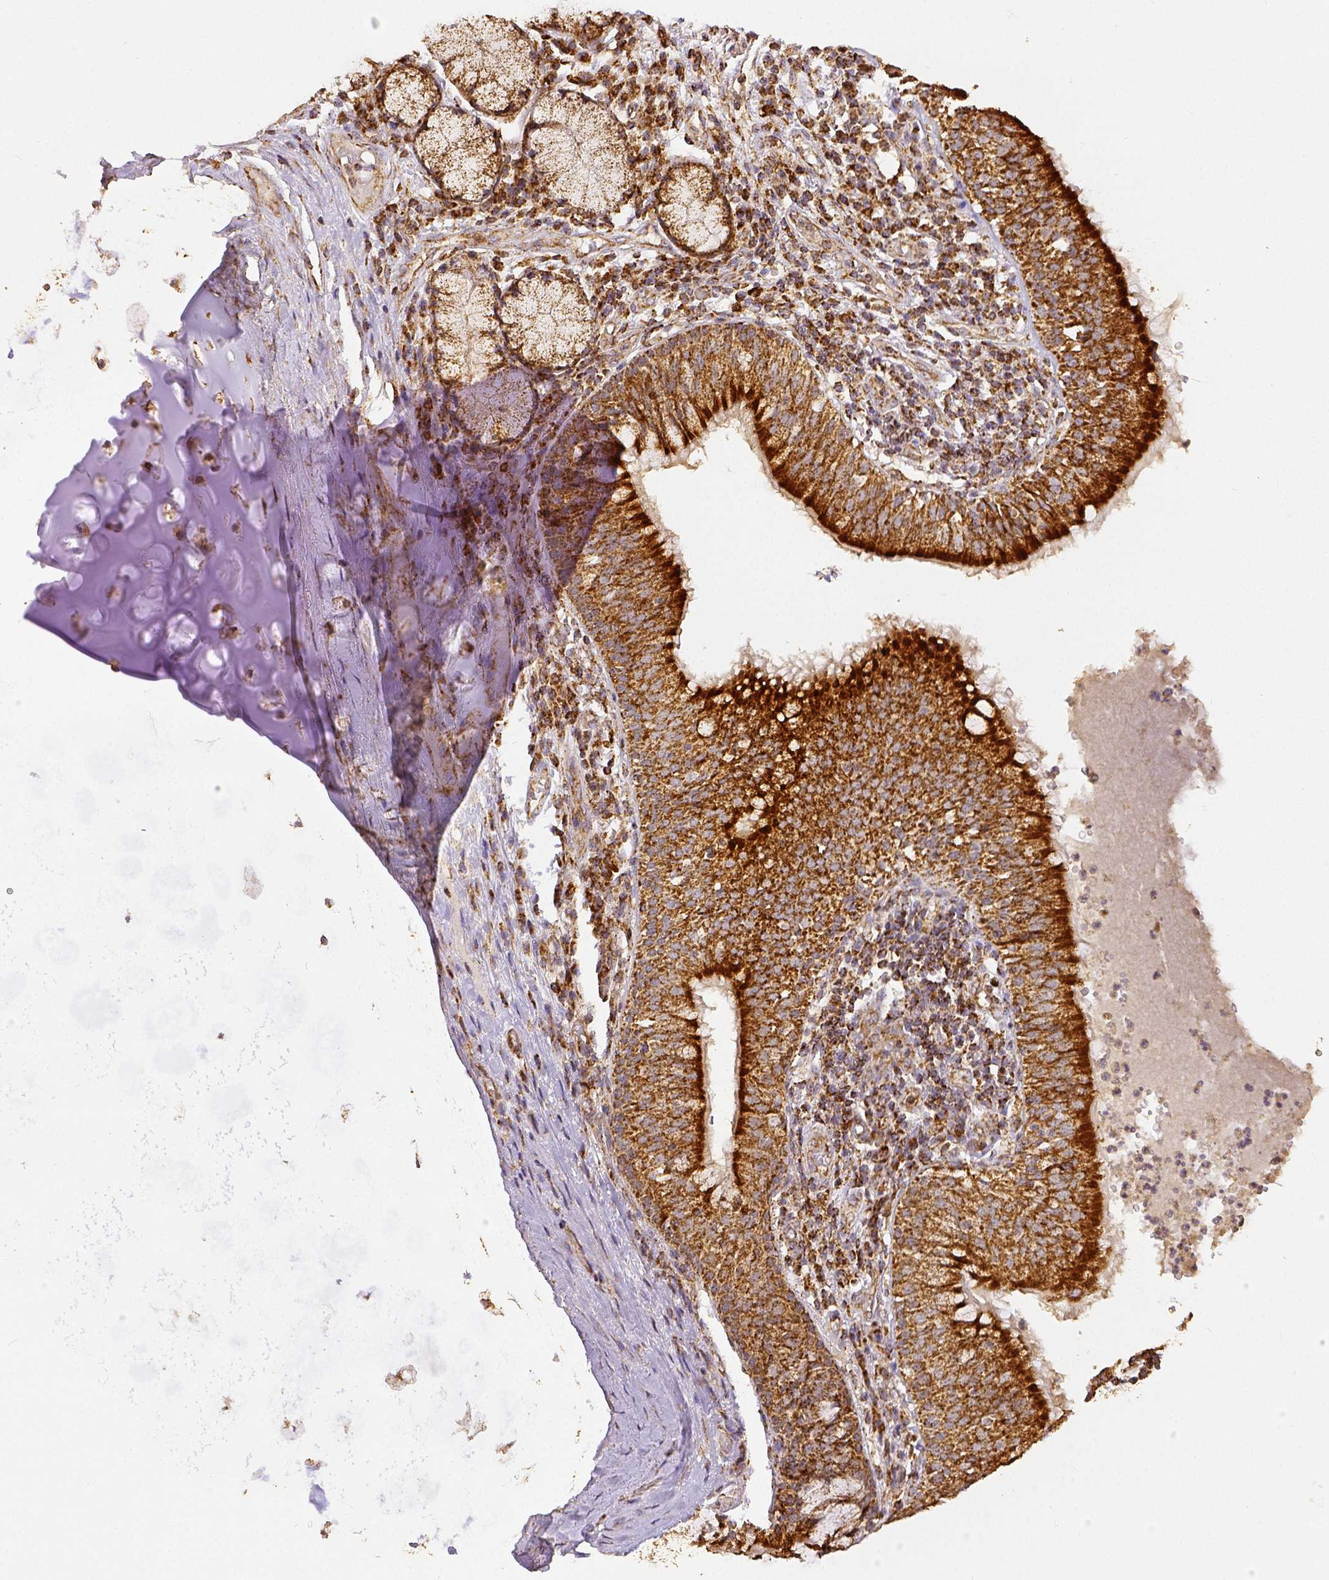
{"staining": {"intensity": "strong", "quantity": ">75%", "location": "cytoplasmic/membranous"}, "tissue": "bronchus", "cell_type": "Respiratory epithelial cells", "image_type": "normal", "snomed": [{"axis": "morphology", "description": "Normal tissue, NOS"}, {"axis": "topography", "description": "Cartilage tissue"}, {"axis": "topography", "description": "Bronchus"}], "caption": "A high amount of strong cytoplasmic/membranous expression is appreciated in approximately >75% of respiratory epithelial cells in normal bronchus.", "gene": "SDHB", "patient": {"sex": "male", "age": 56}}